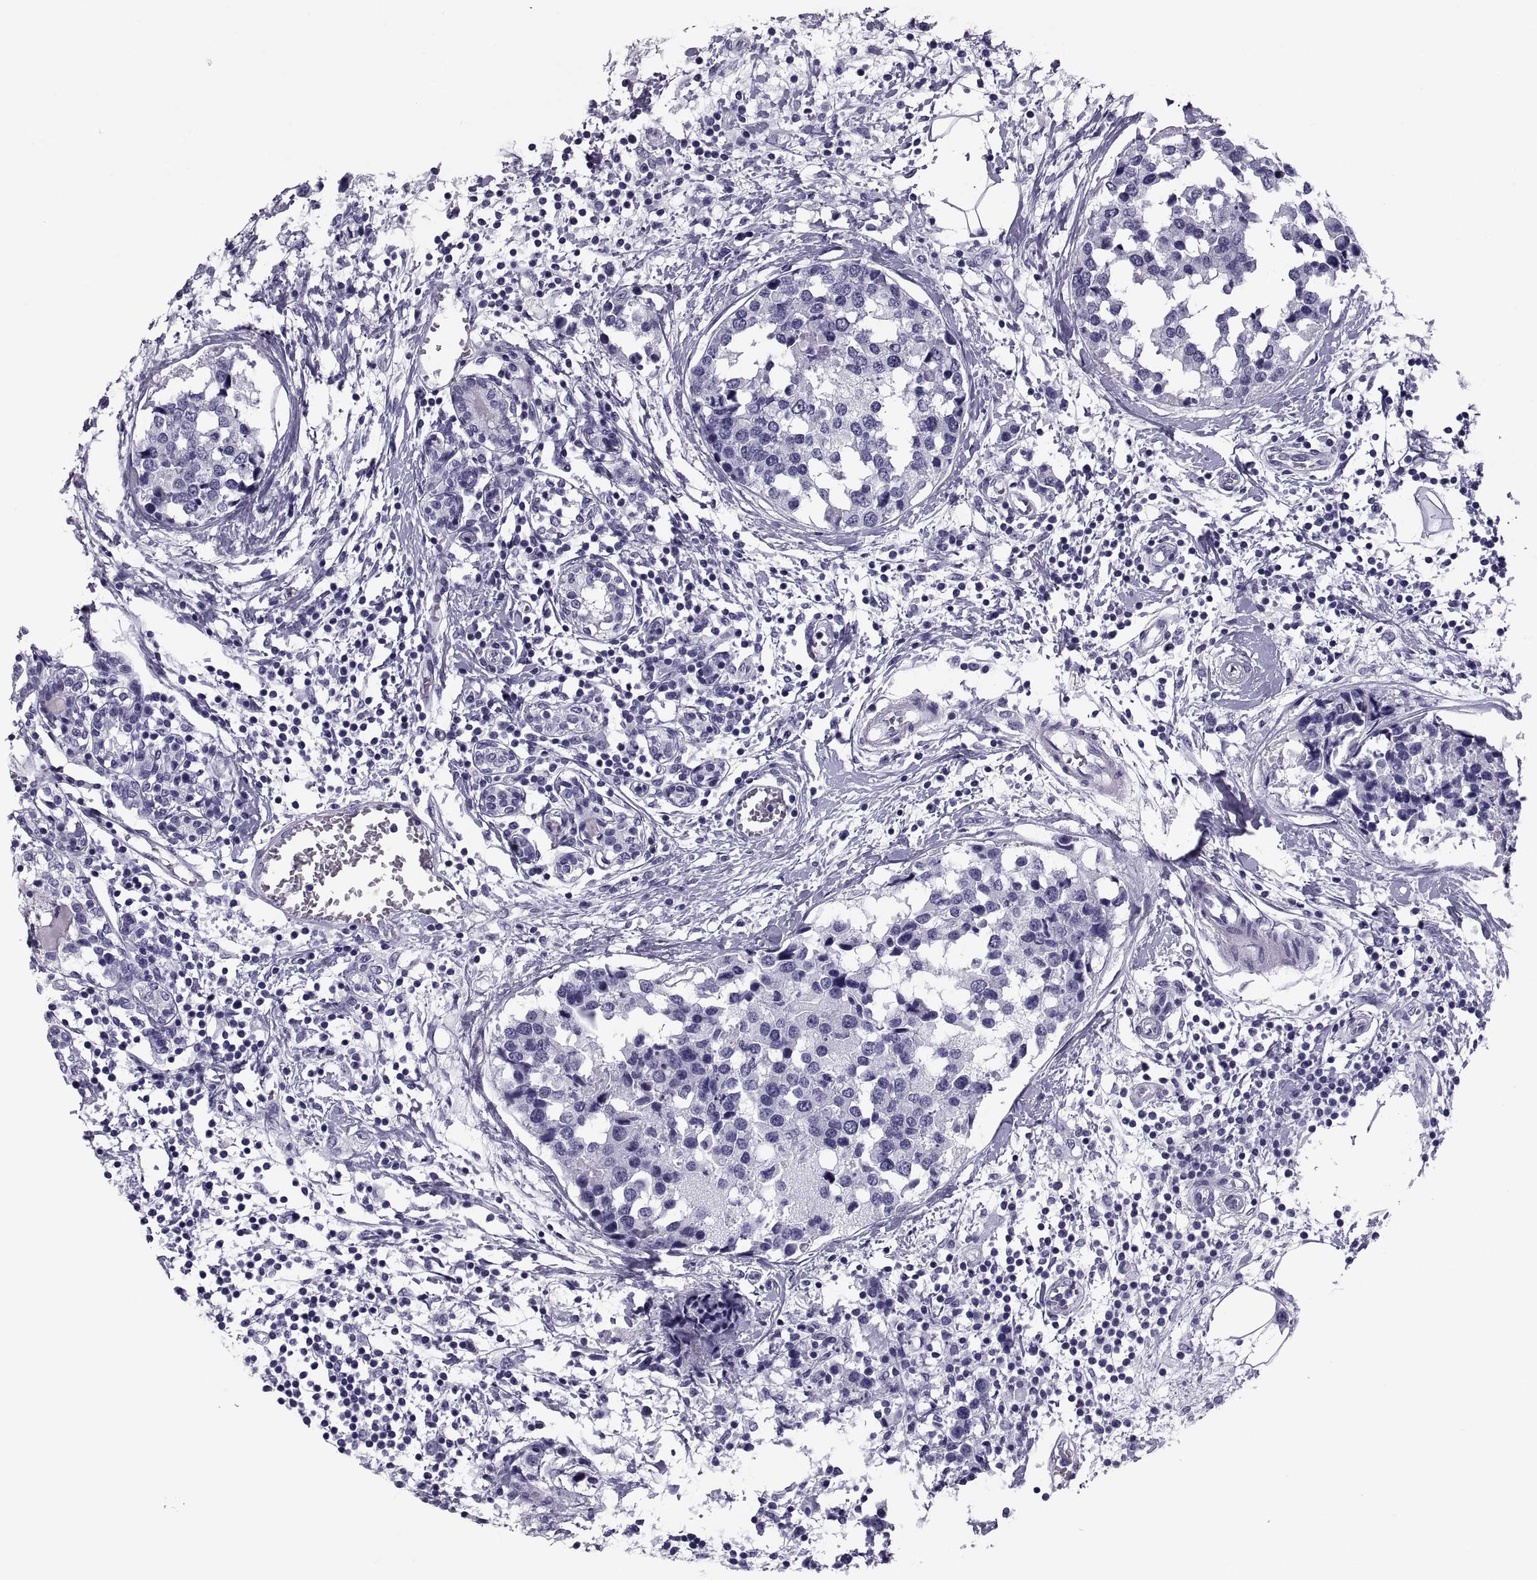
{"staining": {"intensity": "negative", "quantity": "none", "location": "none"}, "tissue": "breast cancer", "cell_type": "Tumor cells", "image_type": "cancer", "snomed": [{"axis": "morphology", "description": "Lobular carcinoma"}, {"axis": "topography", "description": "Breast"}], "caption": "This is an immunohistochemistry (IHC) histopathology image of lobular carcinoma (breast). There is no positivity in tumor cells.", "gene": "CRISP1", "patient": {"sex": "female", "age": 59}}